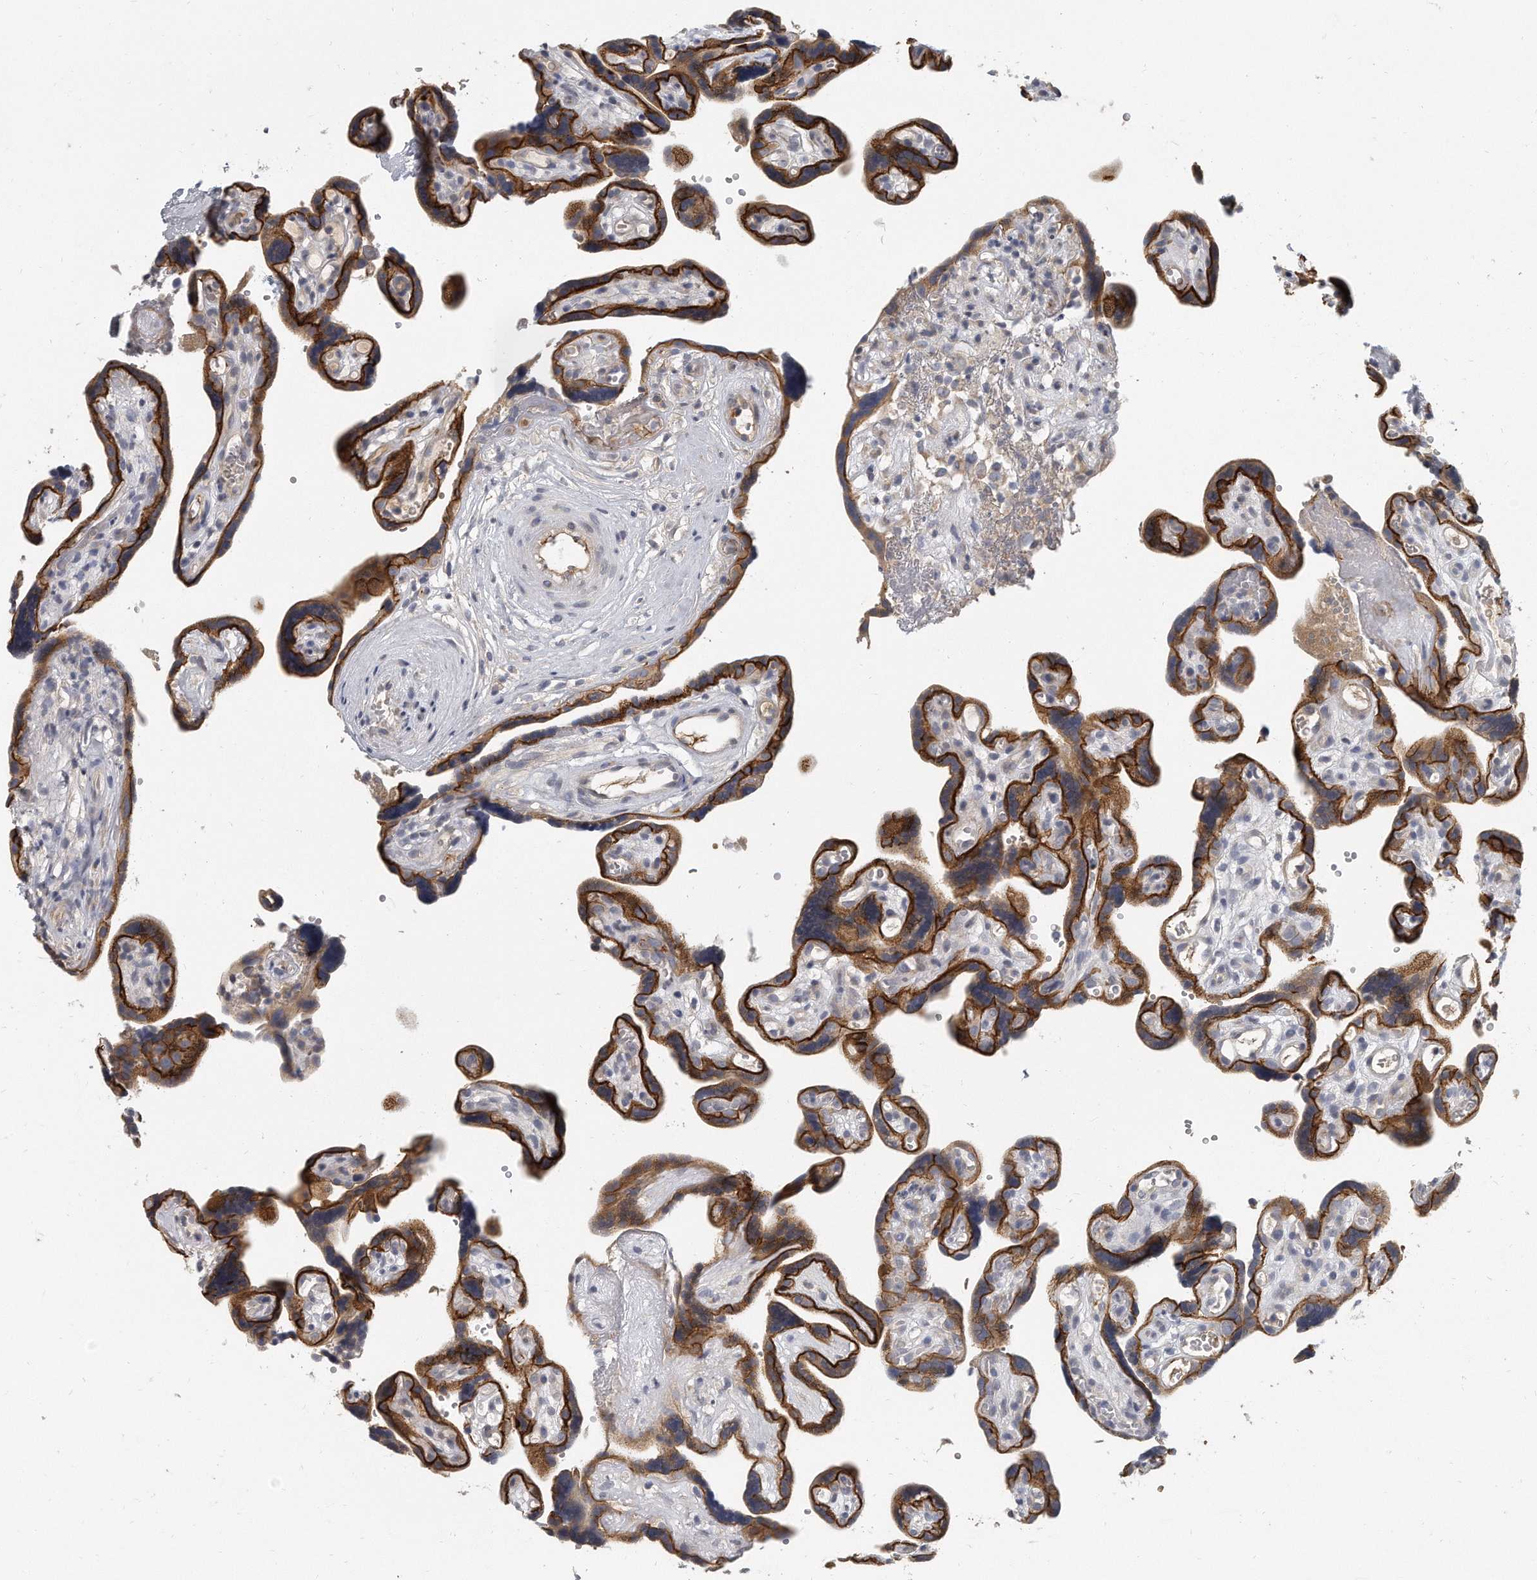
{"staining": {"intensity": "weak", "quantity": ">75%", "location": "cytoplasmic/membranous"}, "tissue": "placenta", "cell_type": "Decidual cells", "image_type": "normal", "snomed": [{"axis": "morphology", "description": "Normal tissue, NOS"}, {"axis": "topography", "description": "Placenta"}], "caption": "Protein analysis of unremarkable placenta exhibits weak cytoplasmic/membranous positivity in approximately >75% of decidual cells. (IHC, brightfield microscopy, high magnification).", "gene": "PLEKHA6", "patient": {"sex": "female", "age": 30}}